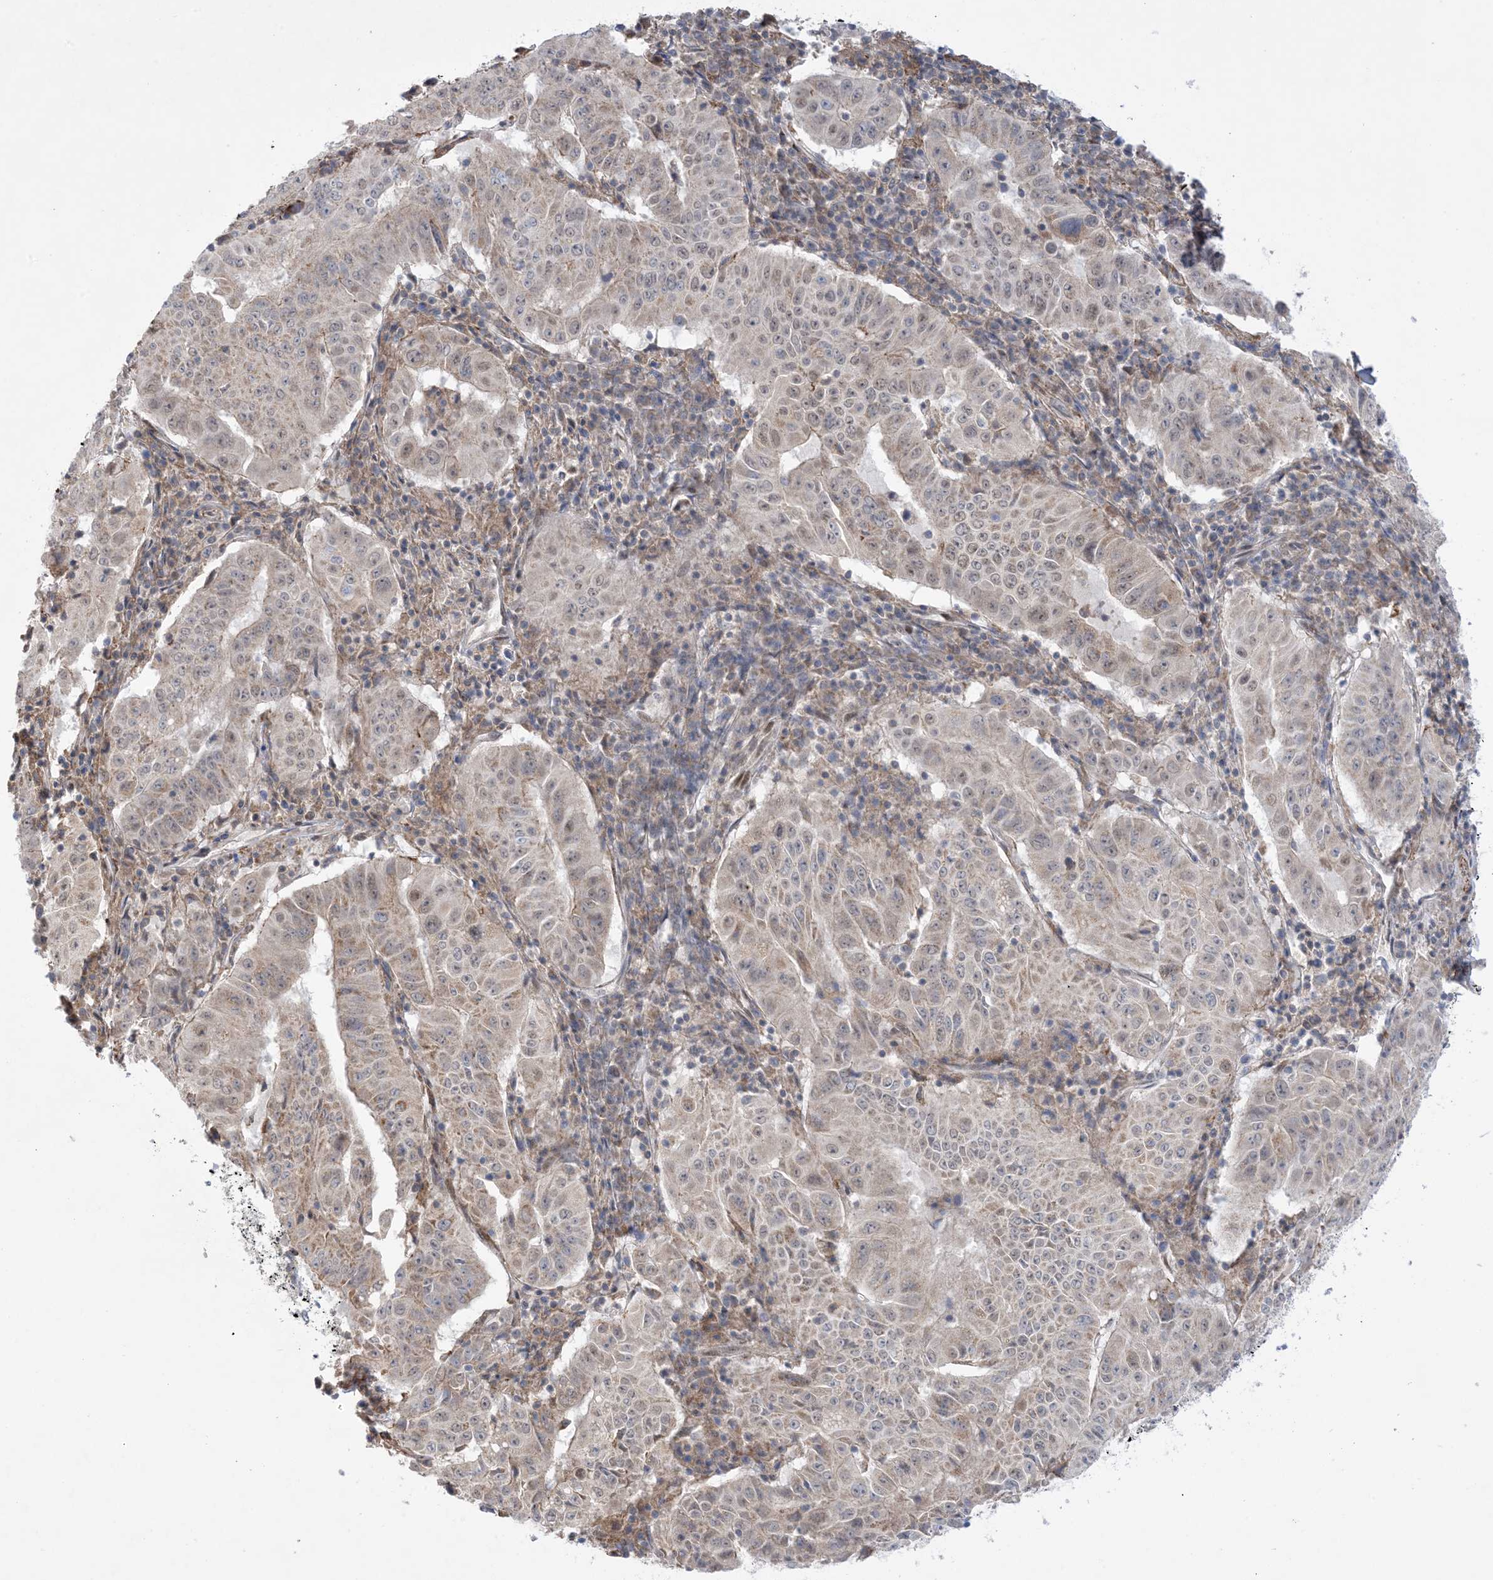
{"staining": {"intensity": "weak", "quantity": "<25%", "location": "cytoplasmic/membranous,nuclear"}, "tissue": "pancreatic cancer", "cell_type": "Tumor cells", "image_type": "cancer", "snomed": [{"axis": "morphology", "description": "Adenocarcinoma, NOS"}, {"axis": "topography", "description": "Pancreas"}], "caption": "Immunohistochemical staining of pancreatic adenocarcinoma reveals no significant positivity in tumor cells.", "gene": "ZNF8", "patient": {"sex": "male", "age": 63}}